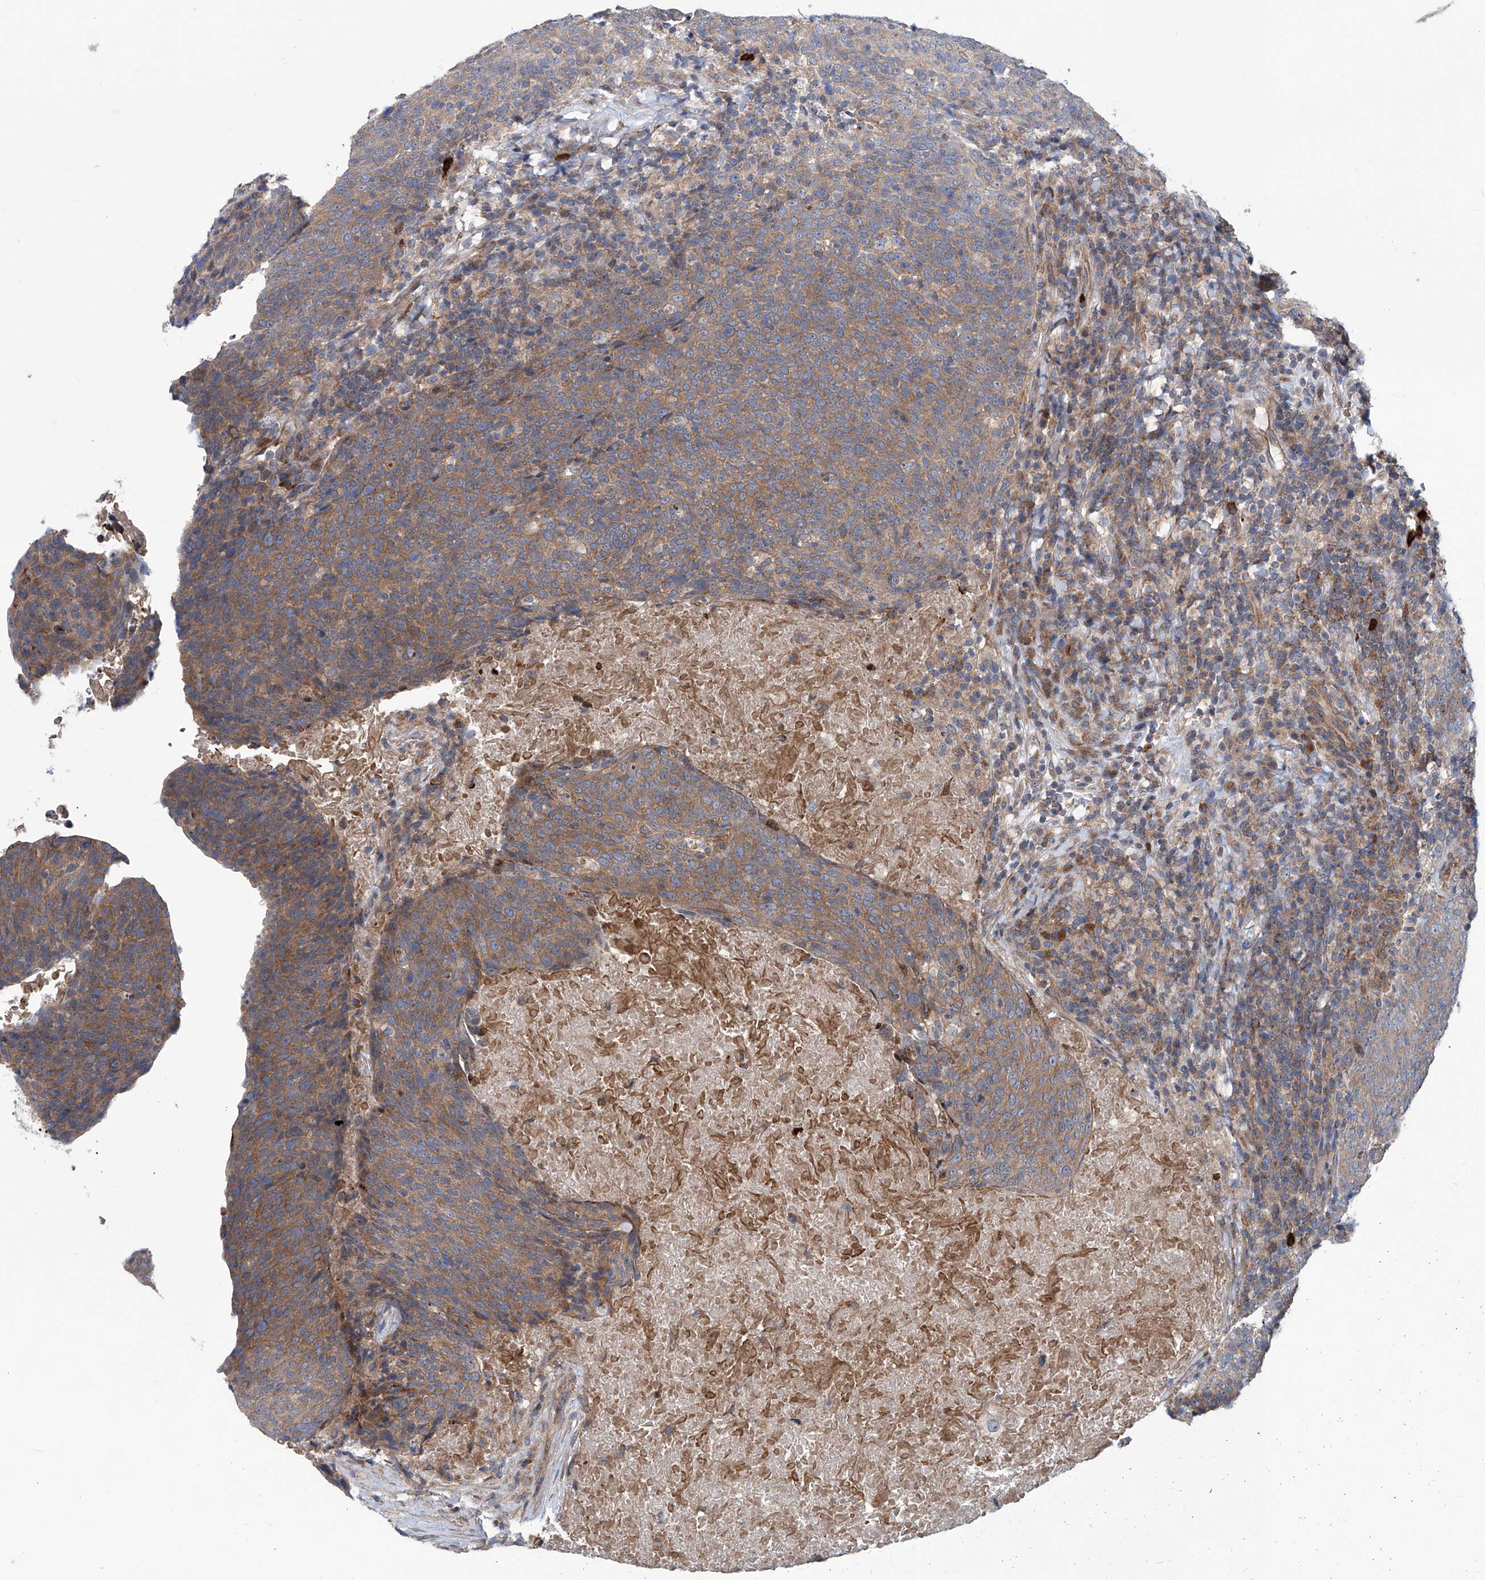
{"staining": {"intensity": "moderate", "quantity": ">75%", "location": "cytoplasmic/membranous"}, "tissue": "head and neck cancer", "cell_type": "Tumor cells", "image_type": "cancer", "snomed": [{"axis": "morphology", "description": "Squamous cell carcinoma, NOS"}, {"axis": "morphology", "description": "Squamous cell carcinoma, metastatic, NOS"}, {"axis": "topography", "description": "Lymph node"}, {"axis": "topography", "description": "Head-Neck"}], "caption": "Immunohistochemical staining of human head and neck squamous cell carcinoma demonstrates medium levels of moderate cytoplasmic/membranous staining in about >75% of tumor cells. (DAB (3,3'-diaminobenzidine) IHC with brightfield microscopy, high magnification).", "gene": "EIF2D", "patient": {"sex": "male", "age": 62}}